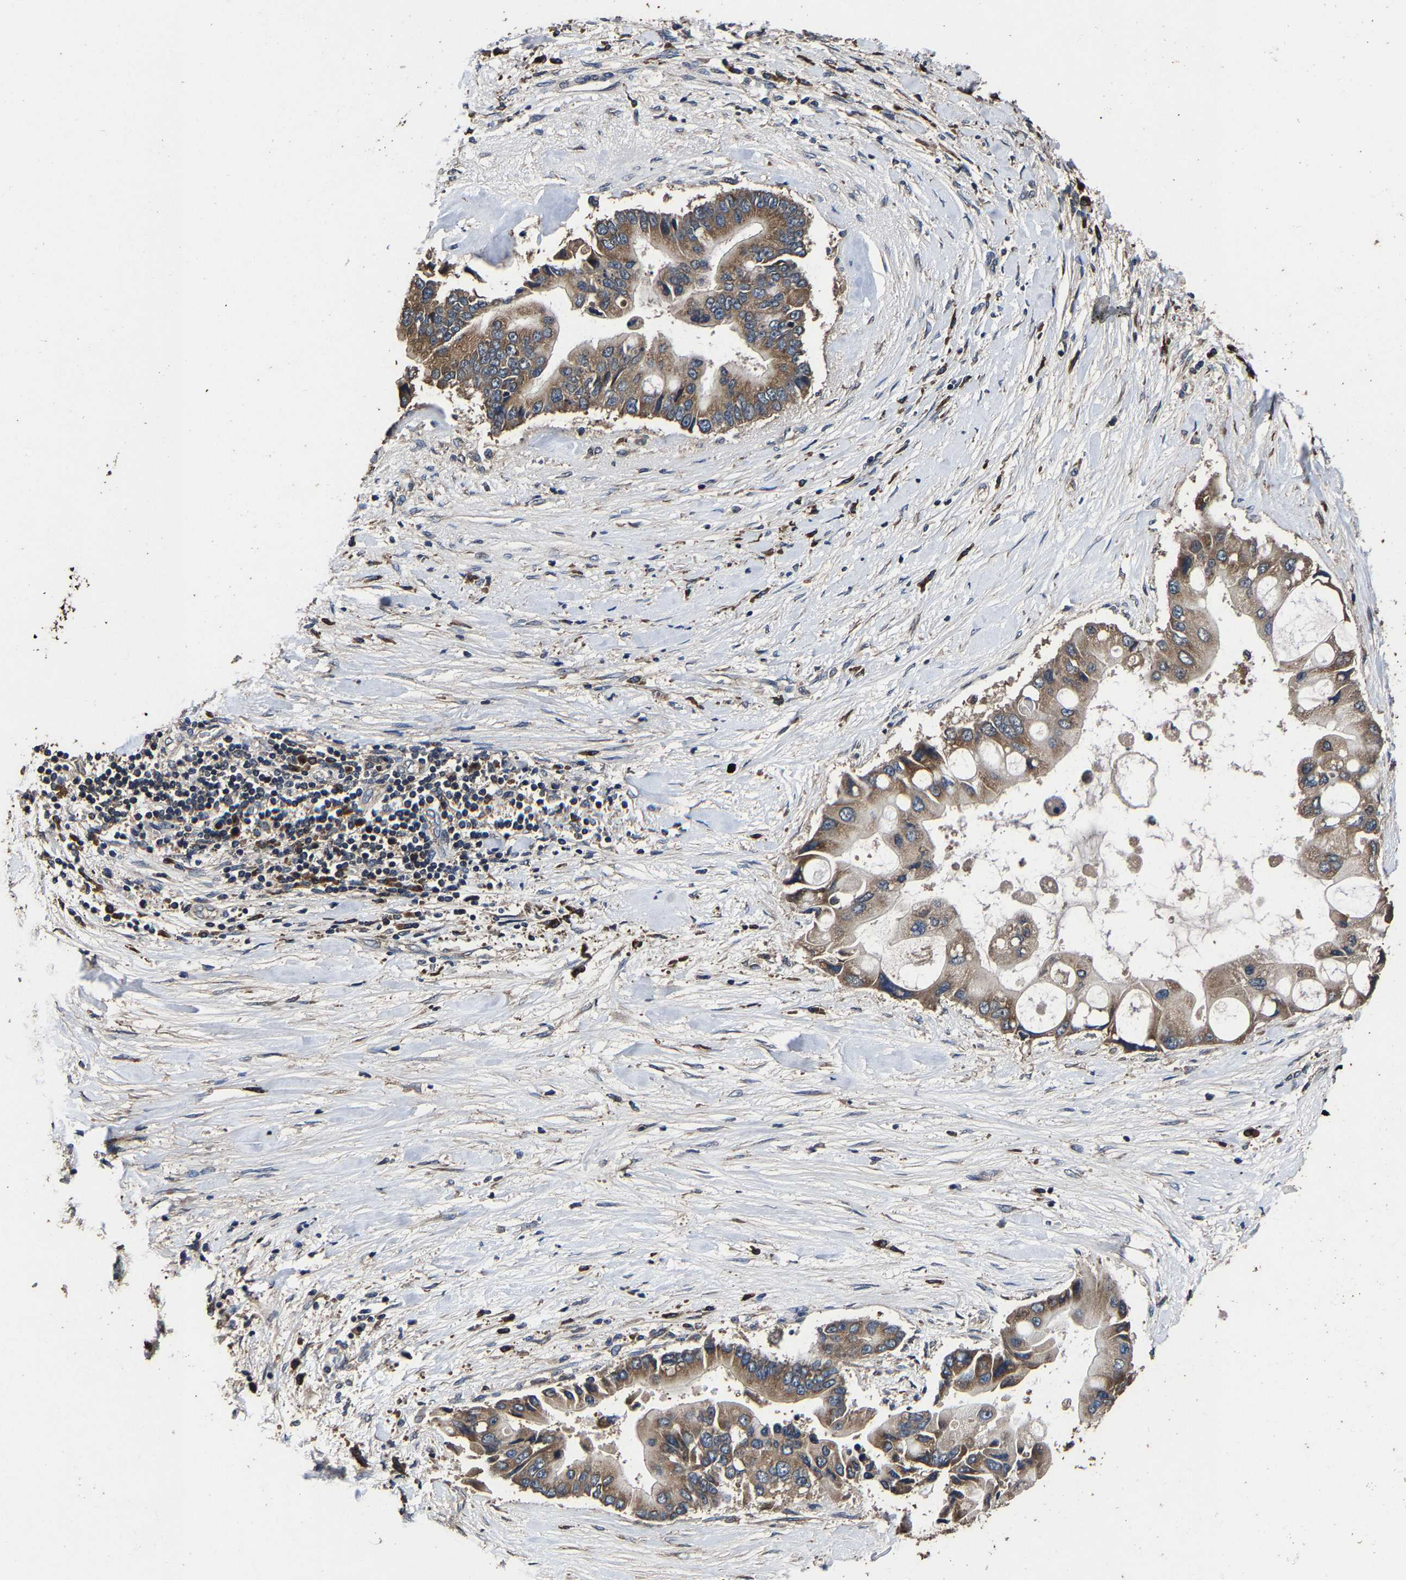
{"staining": {"intensity": "moderate", "quantity": ">75%", "location": "cytoplasmic/membranous"}, "tissue": "liver cancer", "cell_type": "Tumor cells", "image_type": "cancer", "snomed": [{"axis": "morphology", "description": "Cholangiocarcinoma"}, {"axis": "topography", "description": "Liver"}], "caption": "A high-resolution micrograph shows IHC staining of cholangiocarcinoma (liver), which demonstrates moderate cytoplasmic/membranous positivity in about >75% of tumor cells.", "gene": "EBAG9", "patient": {"sex": "male", "age": 50}}